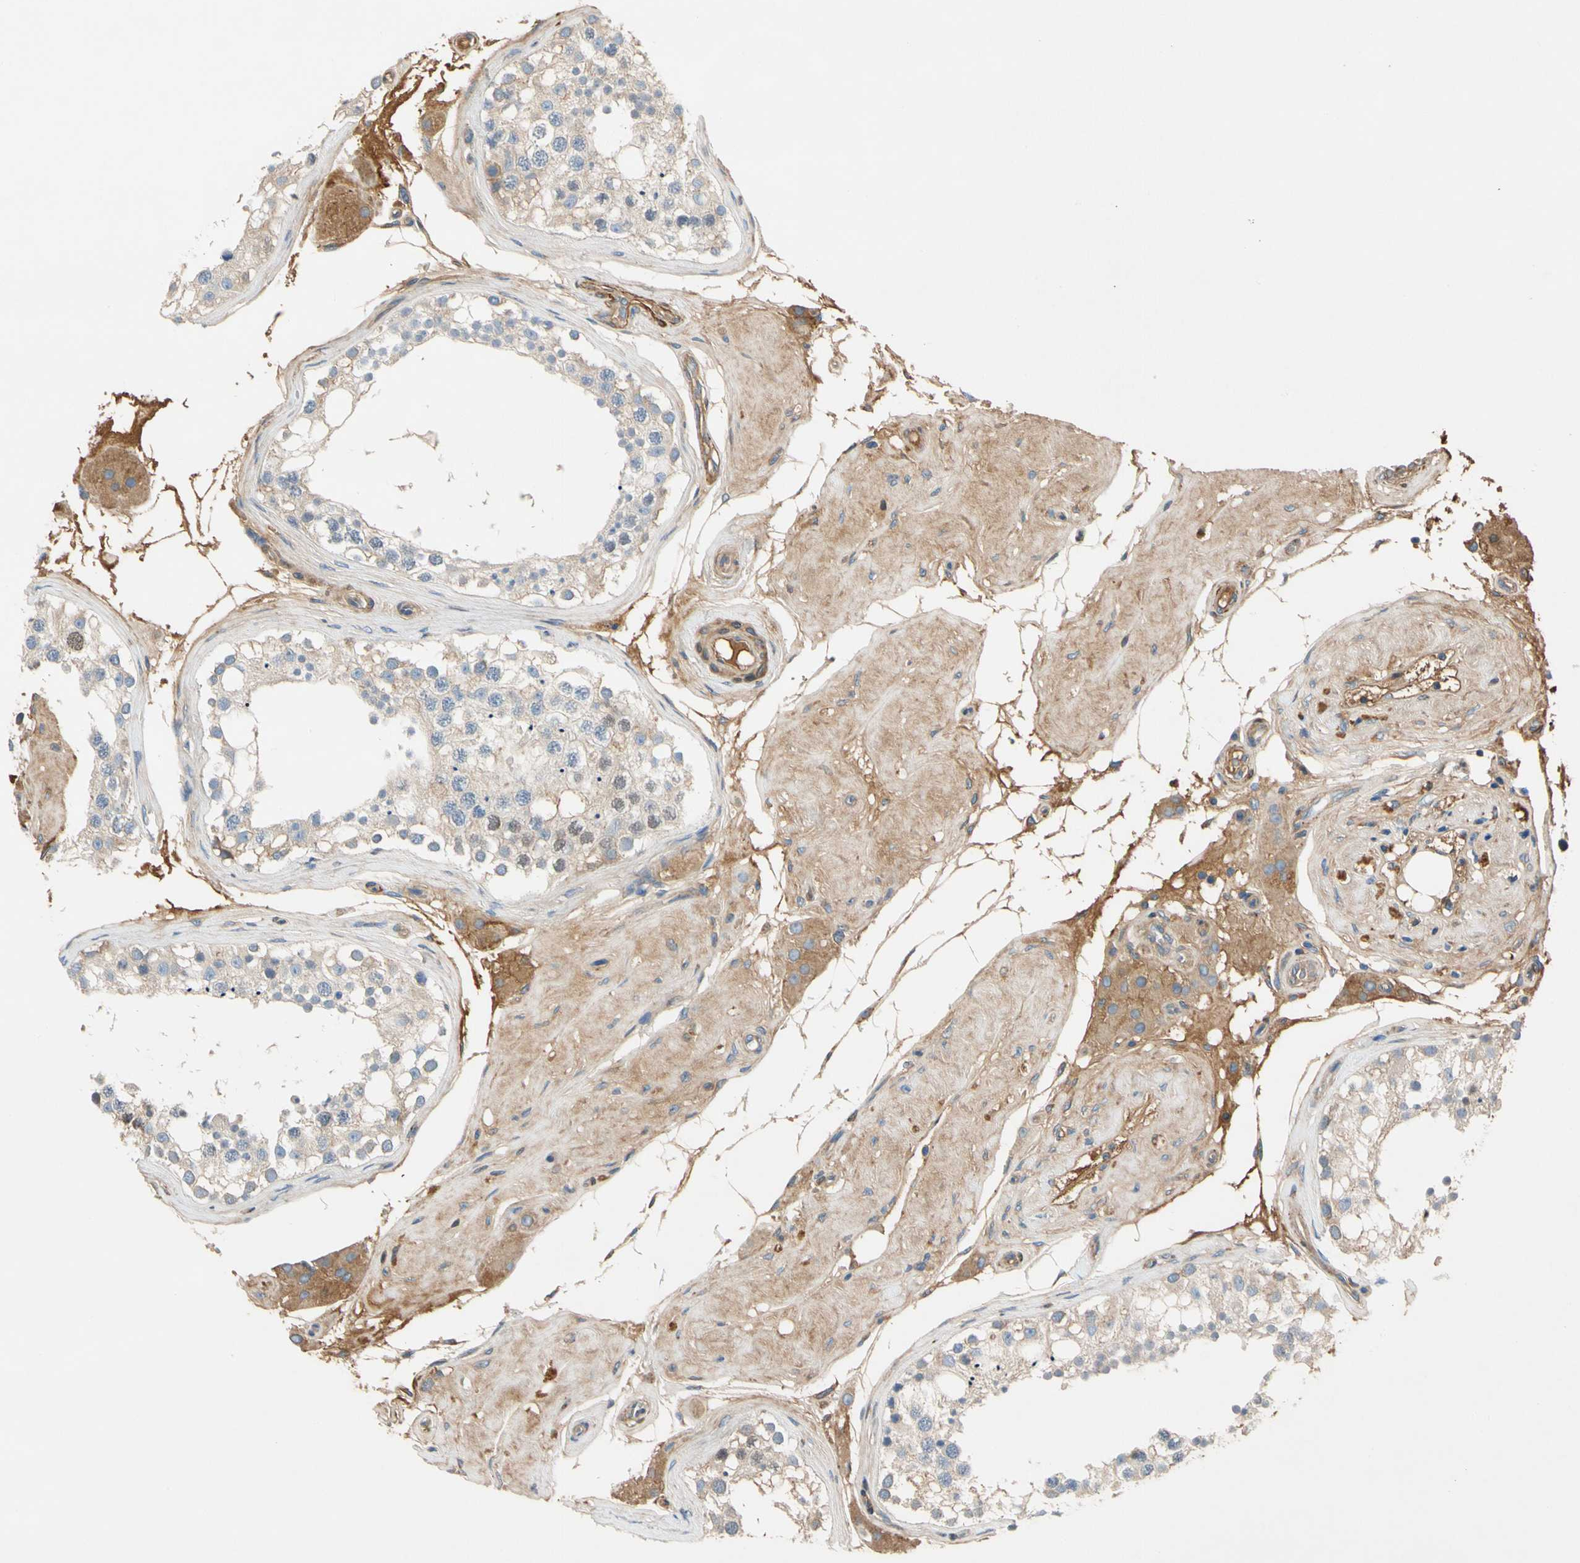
{"staining": {"intensity": "weak", "quantity": "<25%", "location": "cytoplasmic/membranous"}, "tissue": "testis", "cell_type": "Cells in seminiferous ducts", "image_type": "normal", "snomed": [{"axis": "morphology", "description": "Normal tissue, NOS"}, {"axis": "topography", "description": "Testis"}], "caption": "Immunohistochemistry (IHC) of benign testis displays no staining in cells in seminiferous ducts. (DAB (3,3'-diaminobenzidine) immunohistochemistry, high magnification).", "gene": "ENTREP3", "patient": {"sex": "male", "age": 68}}